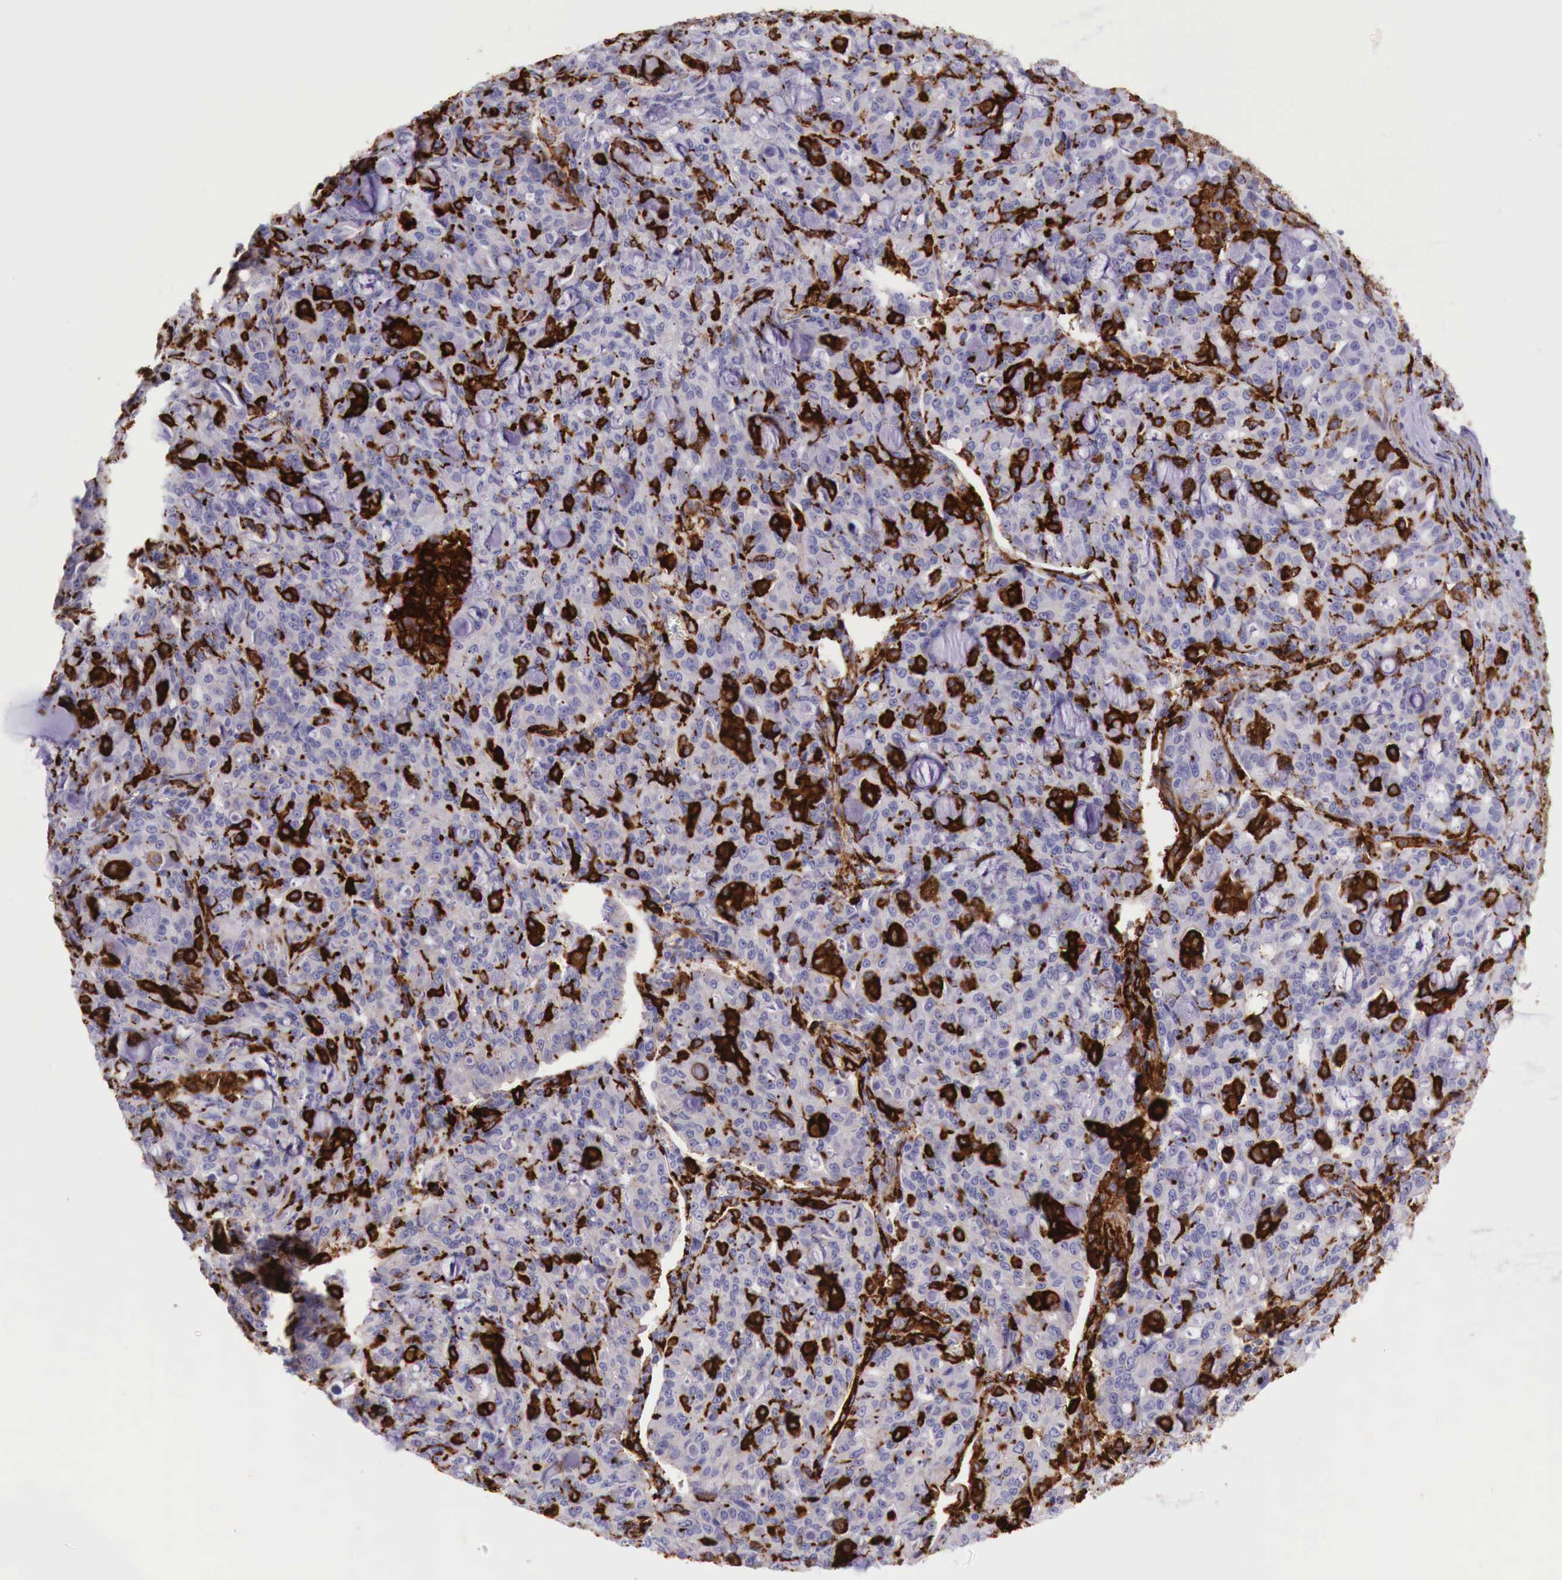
{"staining": {"intensity": "negative", "quantity": "none", "location": "none"}, "tissue": "lung cancer", "cell_type": "Tumor cells", "image_type": "cancer", "snomed": [{"axis": "morphology", "description": "Adenocarcinoma, NOS"}, {"axis": "topography", "description": "Lung"}], "caption": "A micrograph of human lung adenocarcinoma is negative for staining in tumor cells.", "gene": "MSR1", "patient": {"sex": "female", "age": 44}}